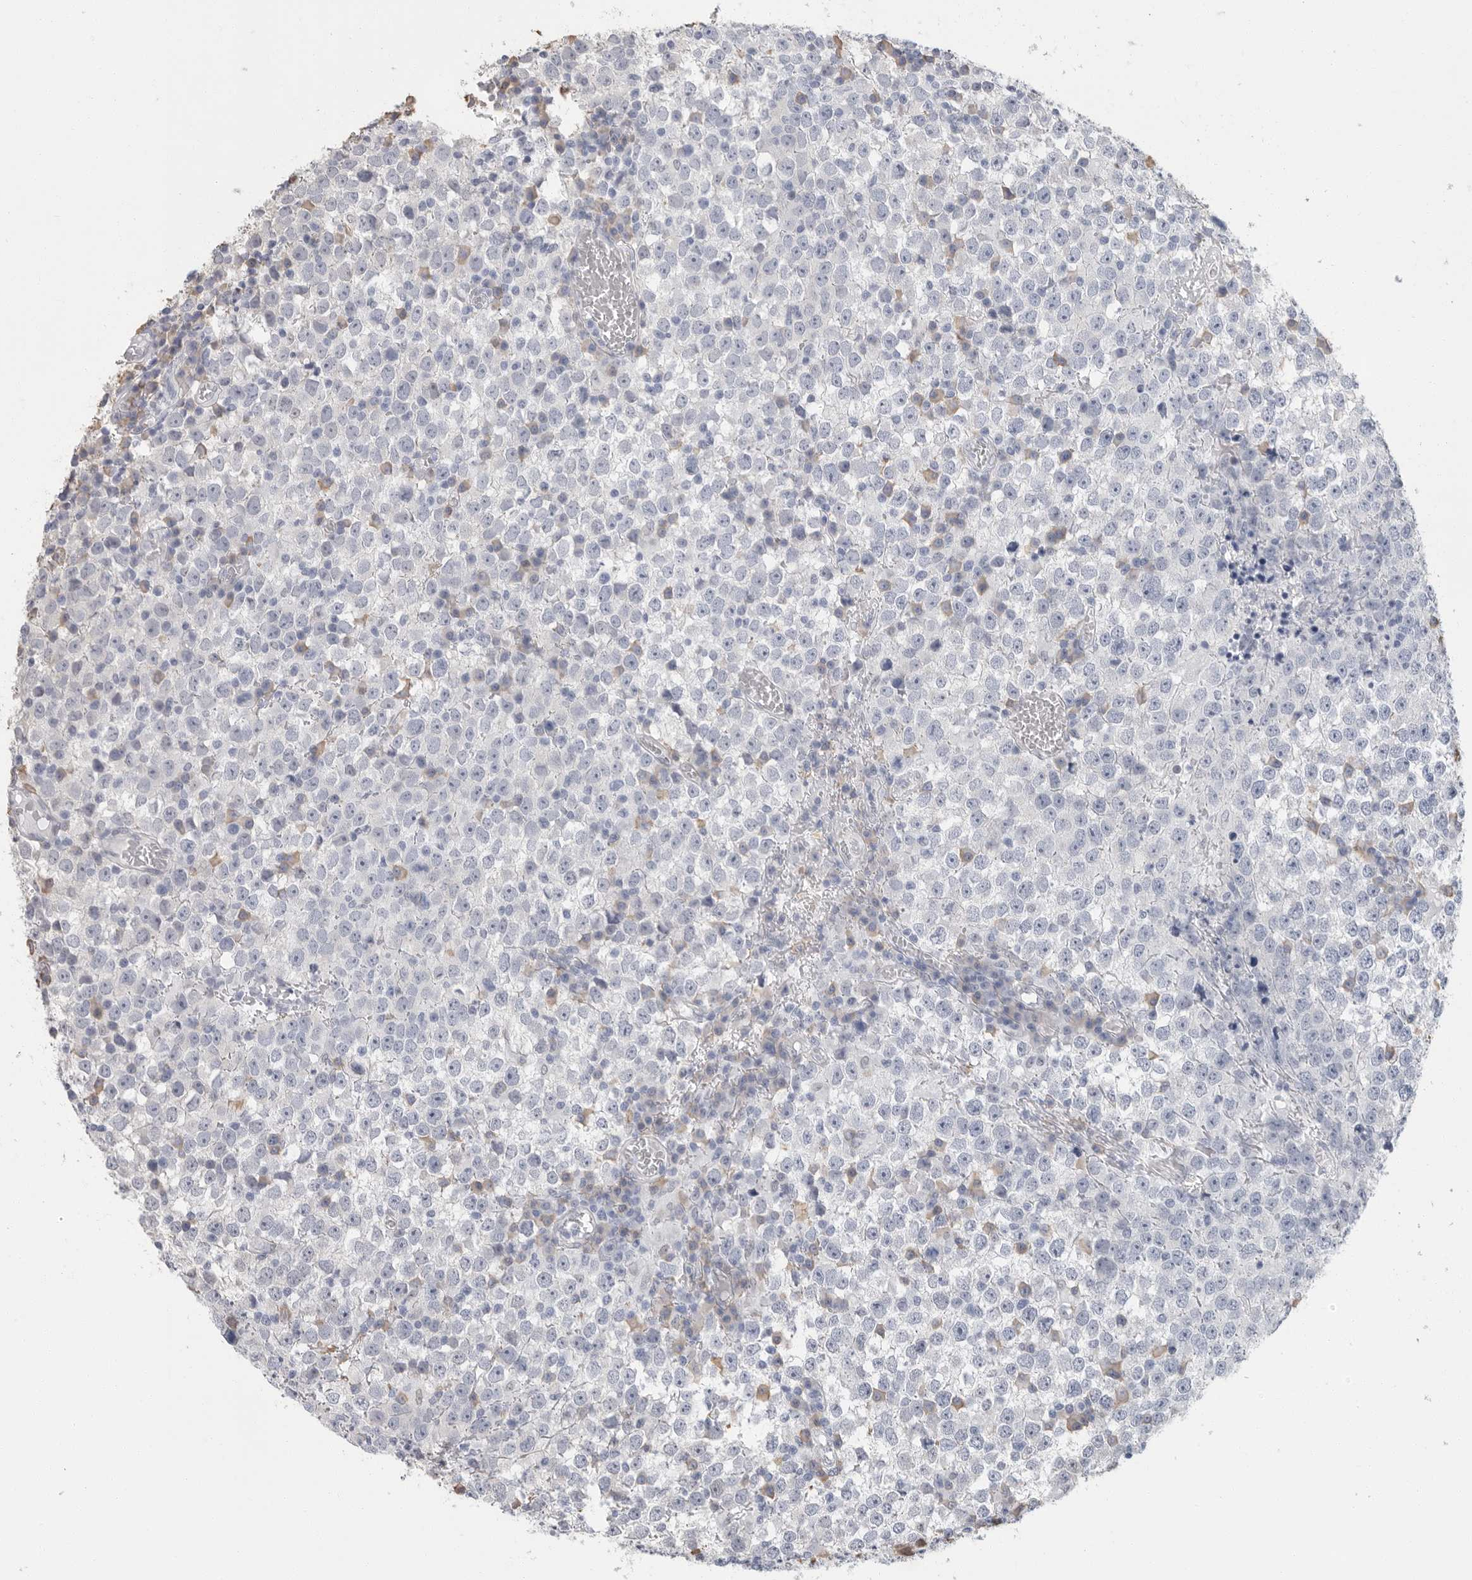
{"staining": {"intensity": "negative", "quantity": "none", "location": "none"}, "tissue": "testis cancer", "cell_type": "Tumor cells", "image_type": "cancer", "snomed": [{"axis": "morphology", "description": "Seminoma, NOS"}, {"axis": "topography", "description": "Testis"}], "caption": "Protein analysis of testis cancer exhibits no significant staining in tumor cells.", "gene": "ARHGEF10", "patient": {"sex": "male", "age": 65}}